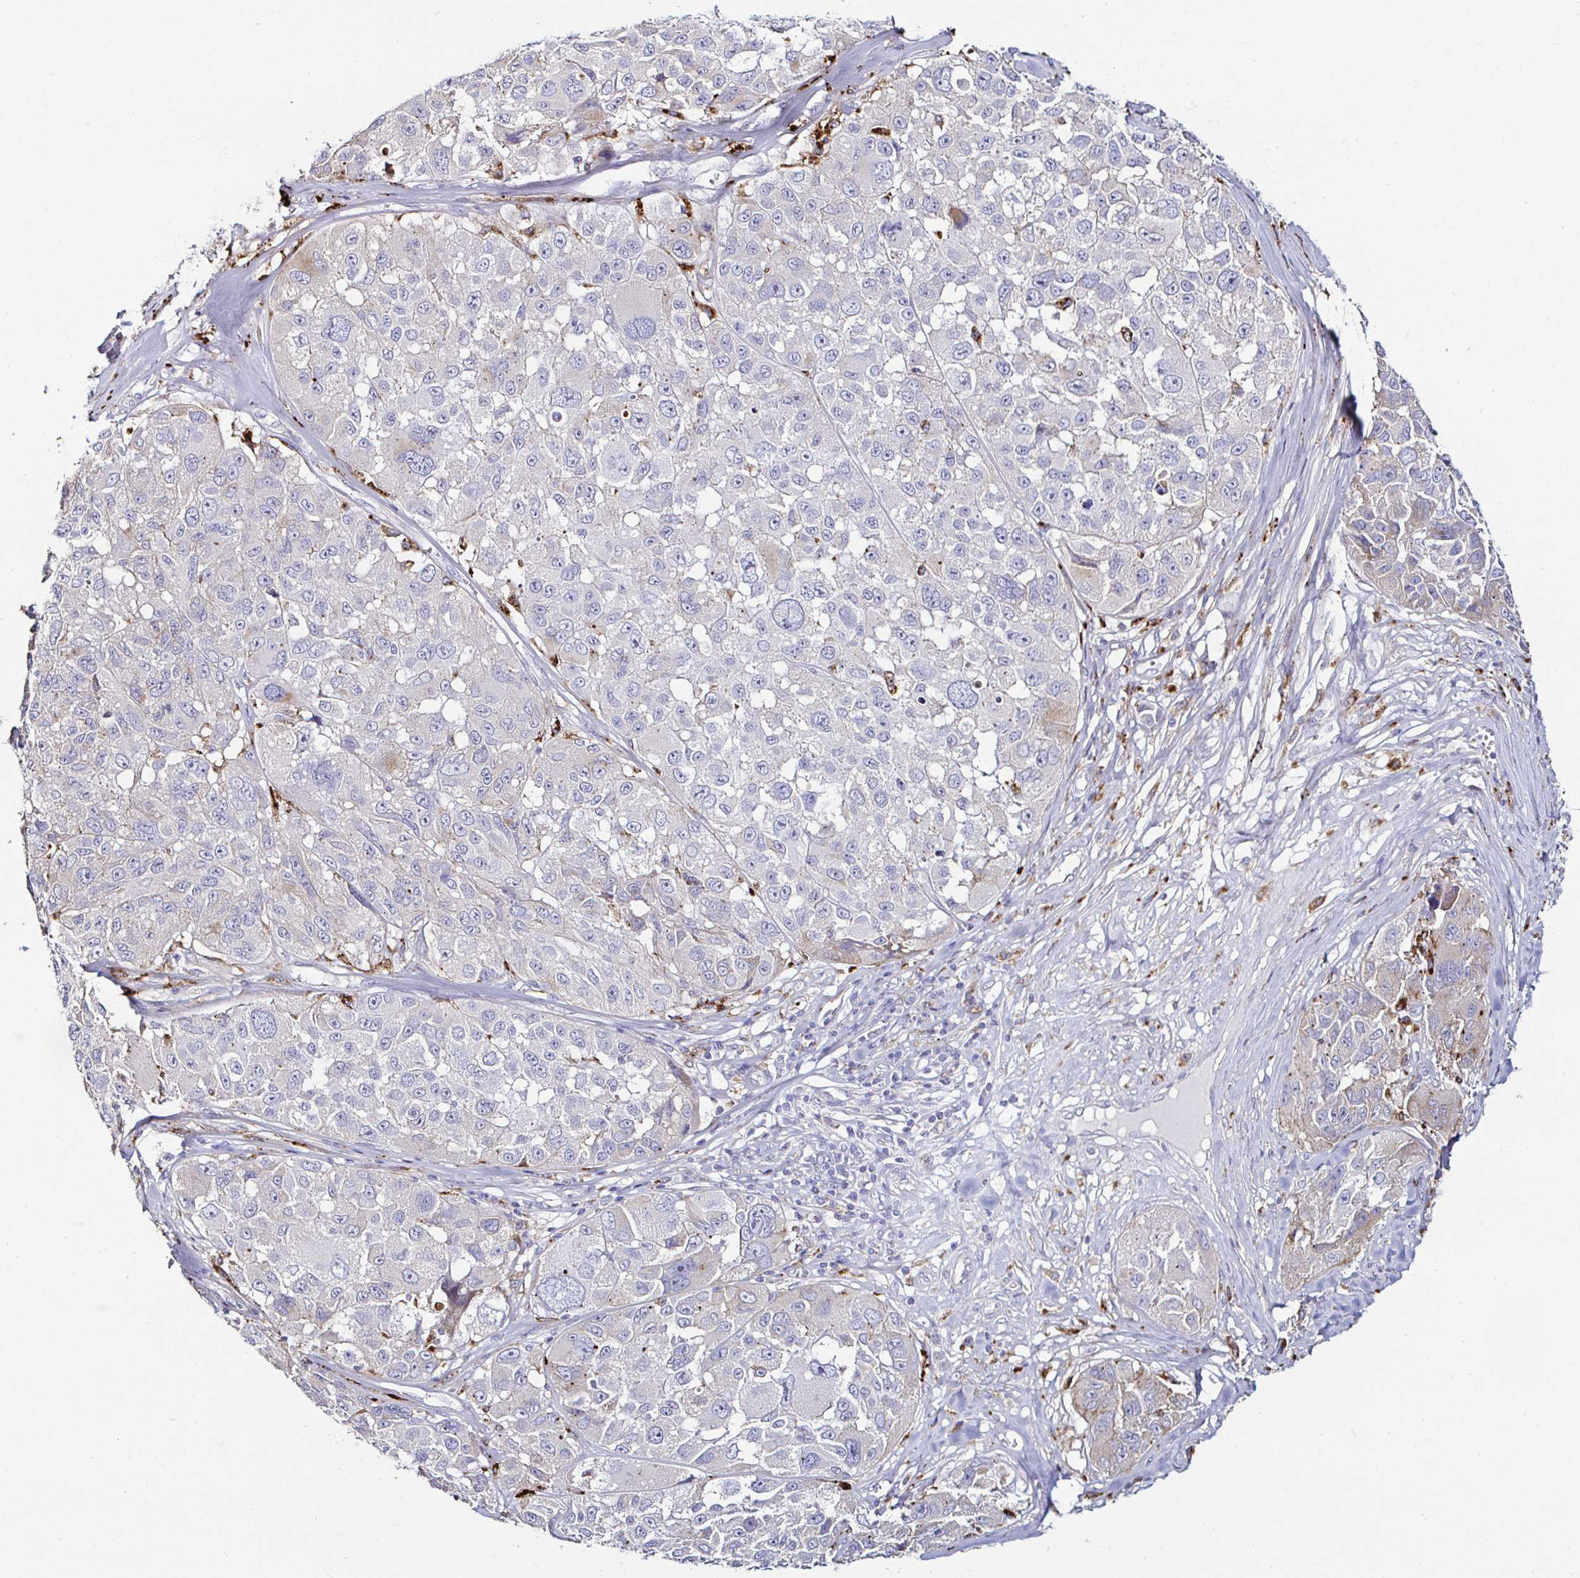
{"staining": {"intensity": "weak", "quantity": "<25%", "location": "cytoplasmic/membranous"}, "tissue": "melanoma", "cell_type": "Tumor cells", "image_type": "cancer", "snomed": [{"axis": "morphology", "description": "Malignant melanoma, NOS"}, {"axis": "topography", "description": "Skin"}], "caption": "A micrograph of malignant melanoma stained for a protein shows no brown staining in tumor cells.", "gene": "GALNS", "patient": {"sex": "female", "age": 66}}